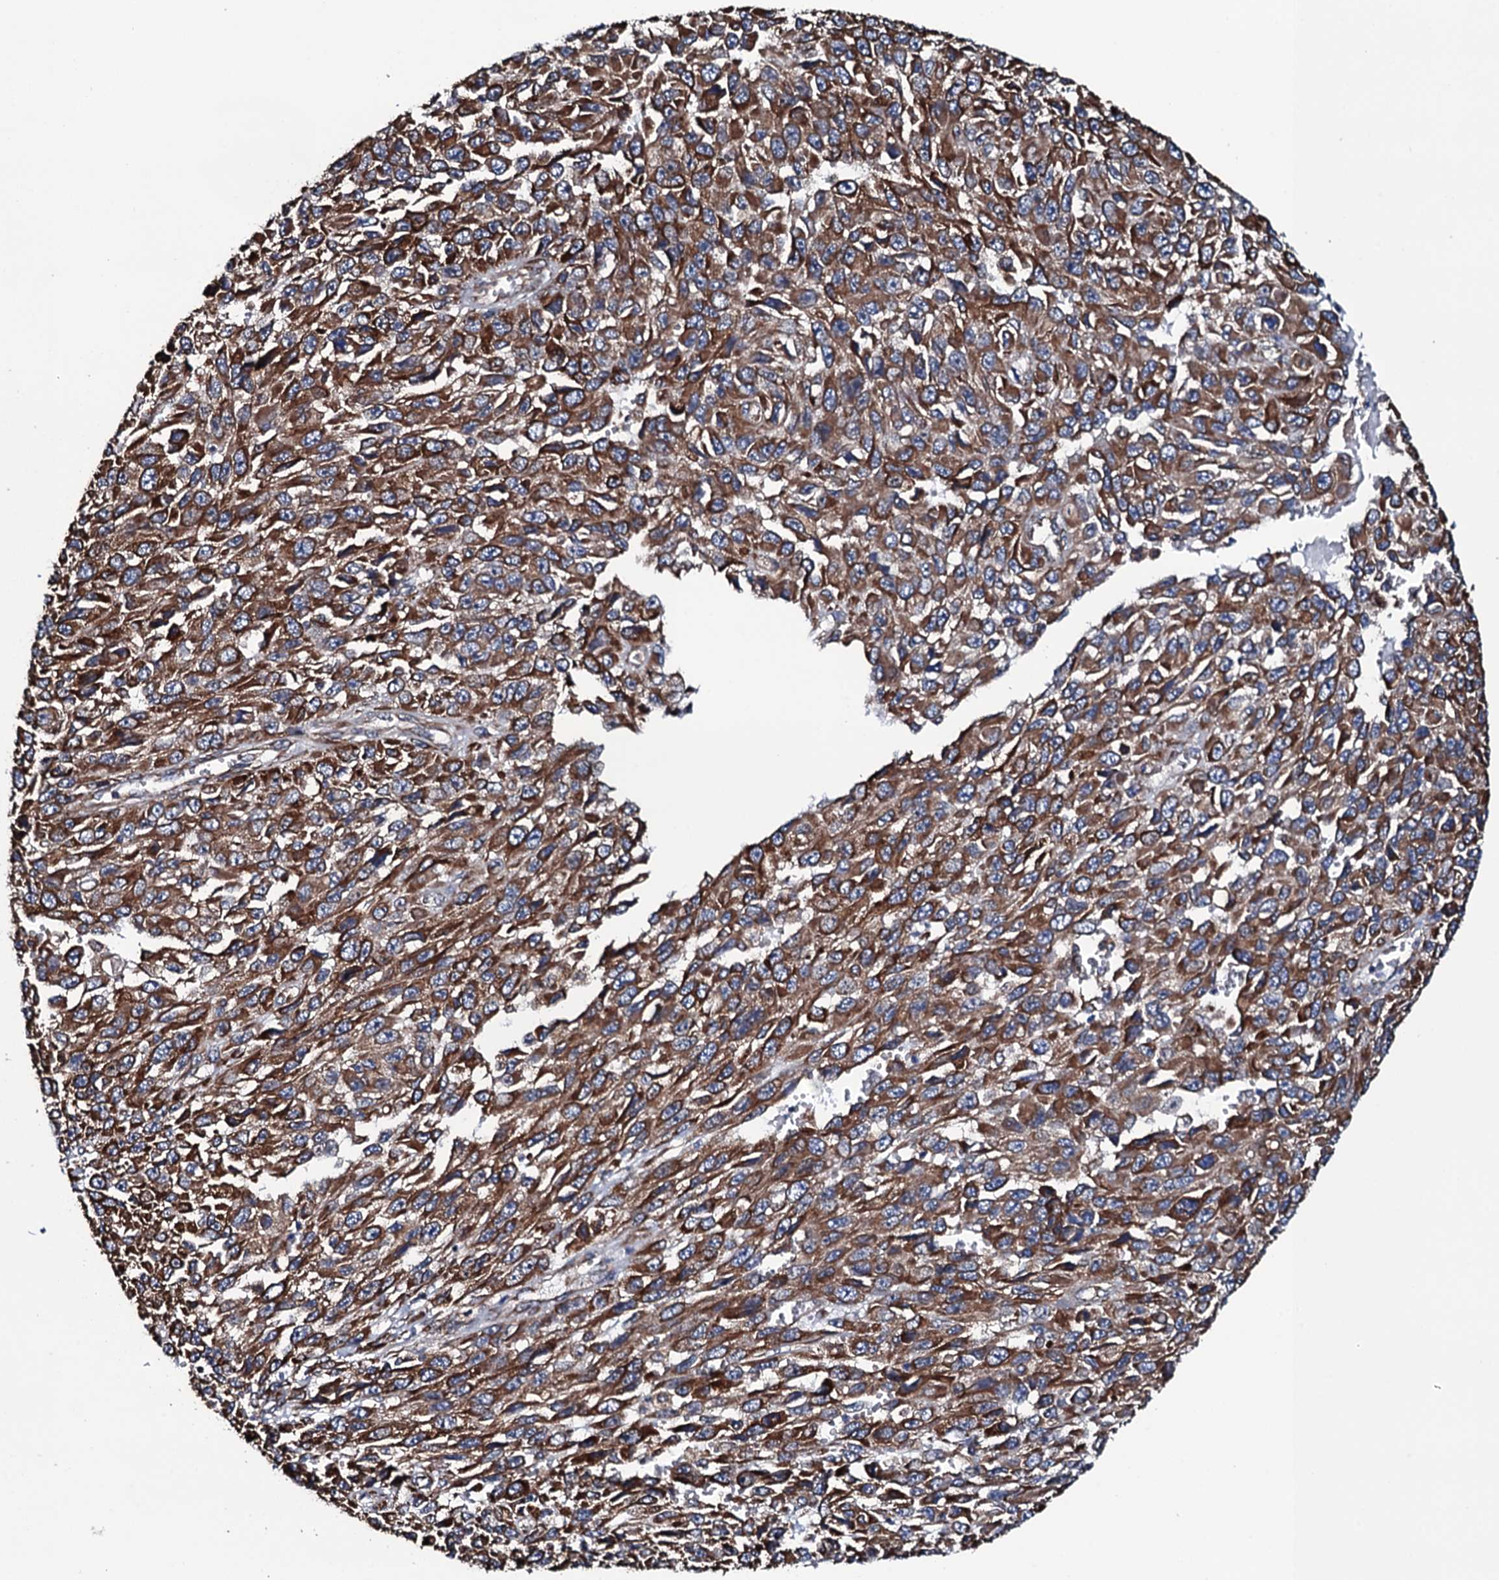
{"staining": {"intensity": "strong", "quantity": ">75%", "location": "cytoplasmic/membranous"}, "tissue": "melanoma", "cell_type": "Tumor cells", "image_type": "cancer", "snomed": [{"axis": "morphology", "description": "Normal tissue, NOS"}, {"axis": "morphology", "description": "Malignant melanoma, NOS"}, {"axis": "topography", "description": "Skin"}], "caption": "Immunohistochemistry (IHC) image of neoplastic tissue: human malignant melanoma stained using immunohistochemistry reveals high levels of strong protein expression localized specifically in the cytoplasmic/membranous of tumor cells, appearing as a cytoplasmic/membranous brown color.", "gene": "RAB12", "patient": {"sex": "female", "age": 96}}